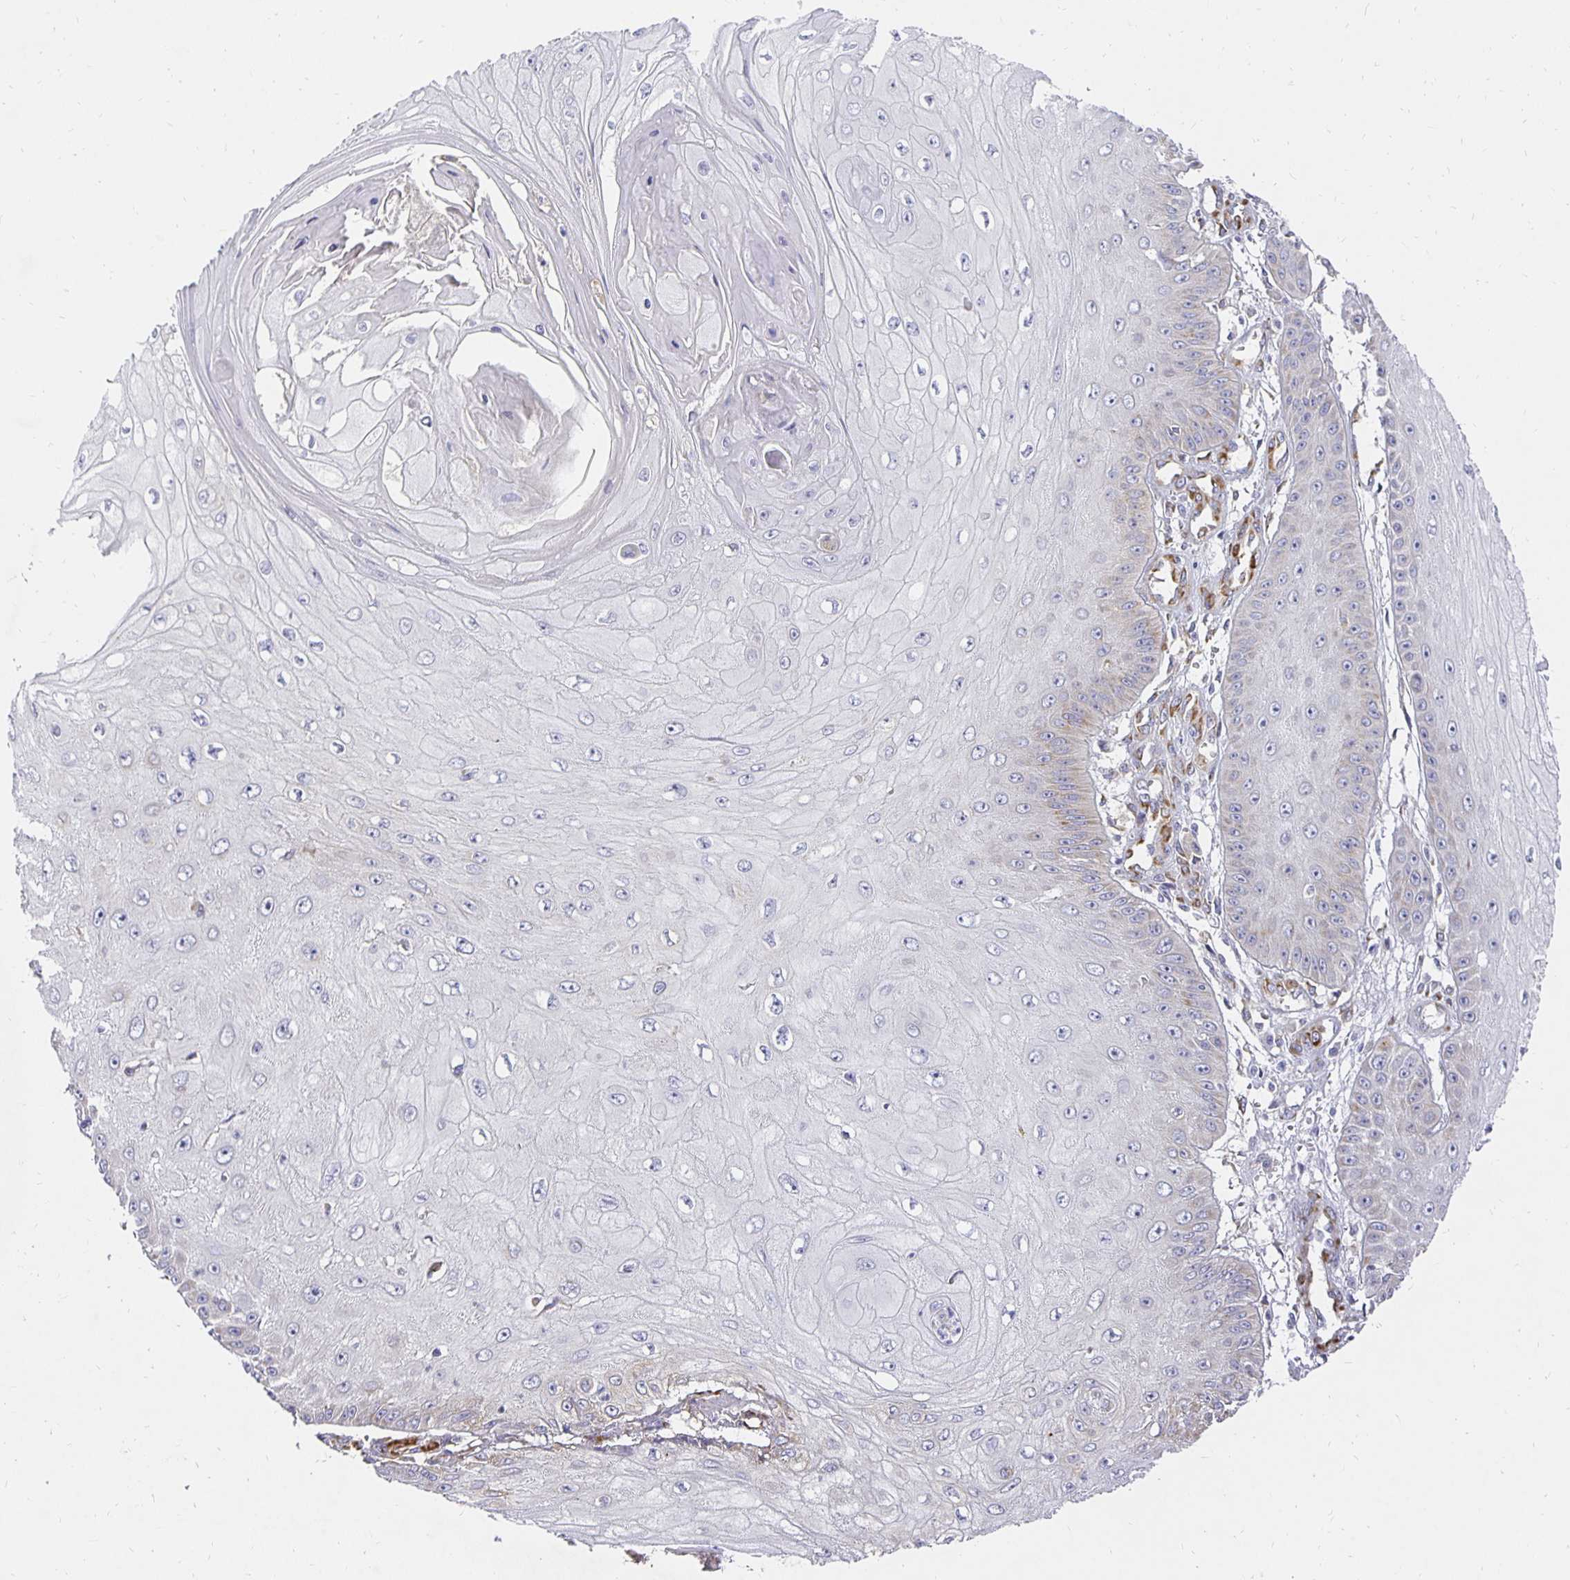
{"staining": {"intensity": "negative", "quantity": "none", "location": "none"}, "tissue": "skin cancer", "cell_type": "Tumor cells", "image_type": "cancer", "snomed": [{"axis": "morphology", "description": "Squamous cell carcinoma, NOS"}, {"axis": "topography", "description": "Skin"}], "caption": "IHC of human skin squamous cell carcinoma shows no staining in tumor cells.", "gene": "PLOD1", "patient": {"sex": "male", "age": 70}}